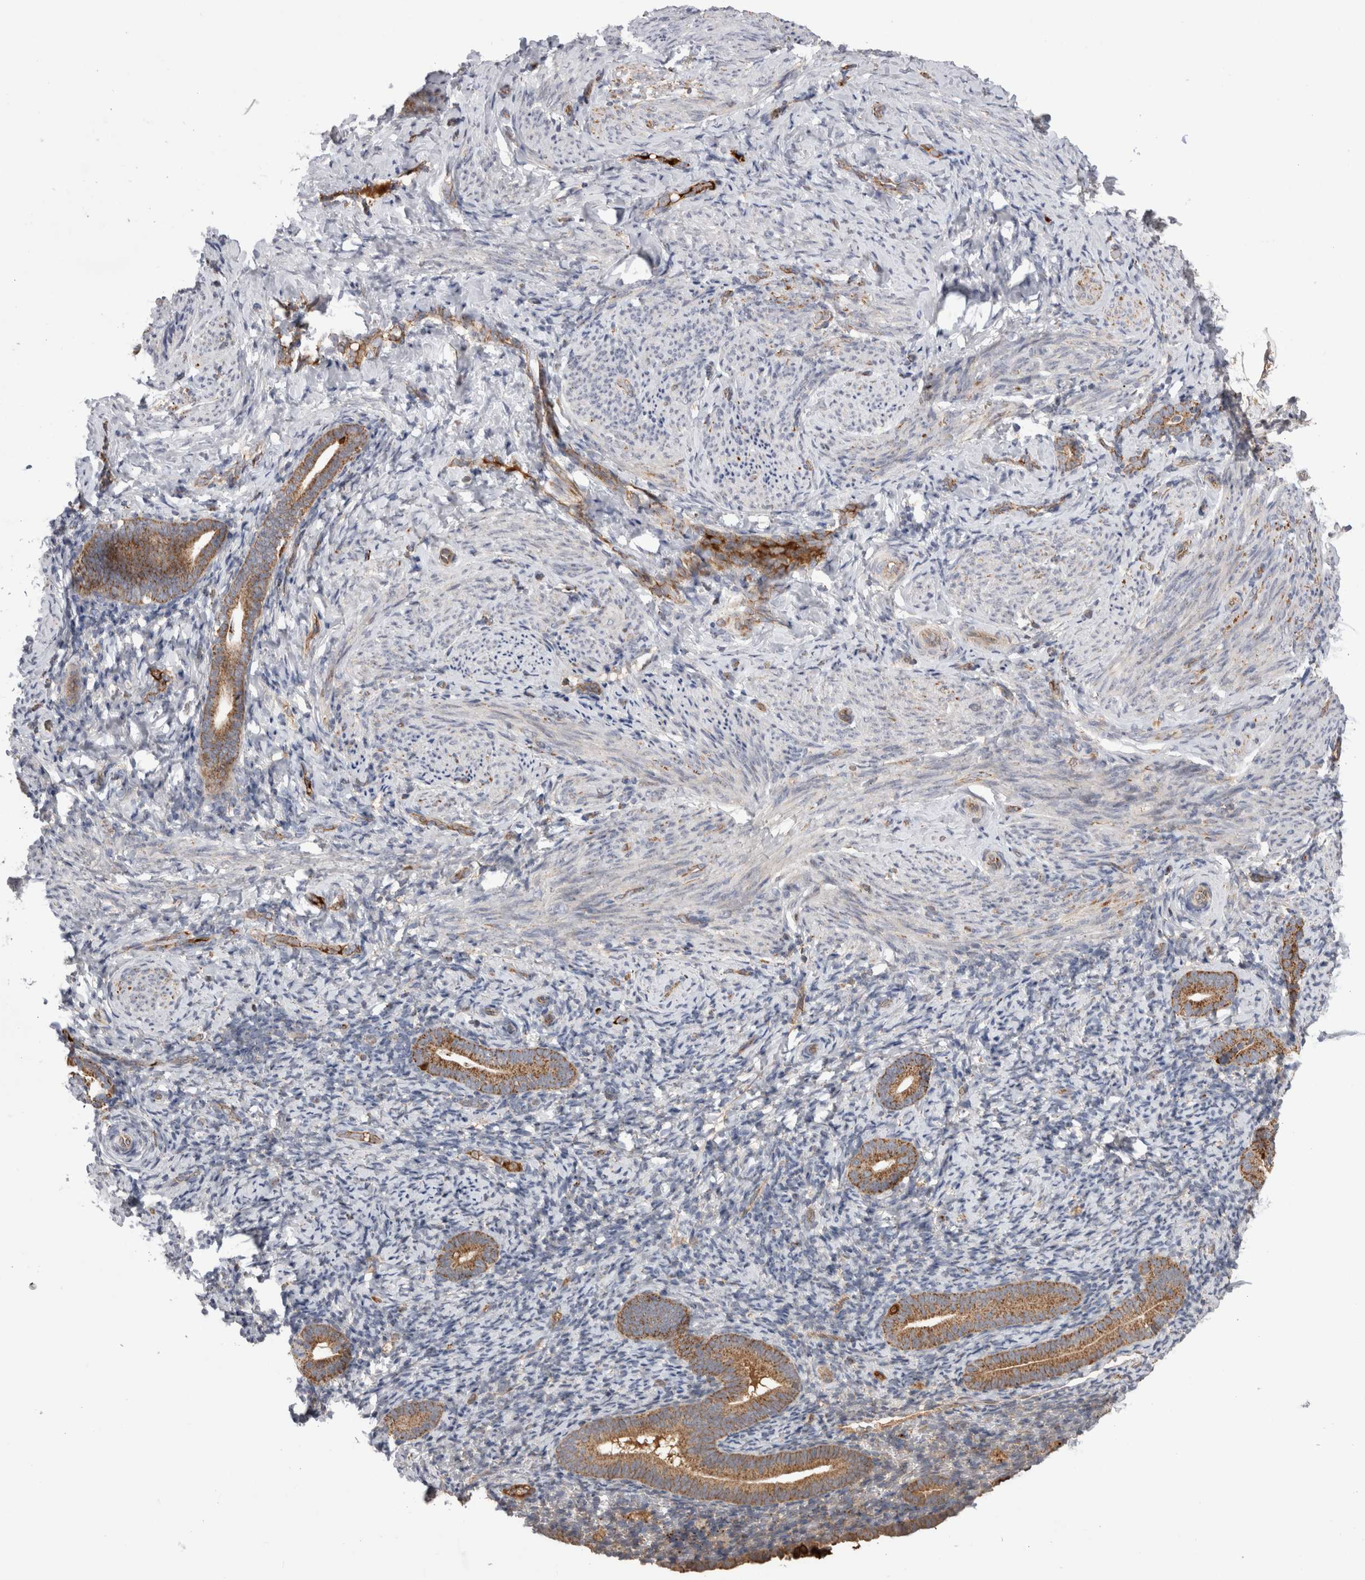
{"staining": {"intensity": "negative", "quantity": "none", "location": "none"}, "tissue": "endometrium", "cell_type": "Cells in endometrial stroma", "image_type": "normal", "snomed": [{"axis": "morphology", "description": "Normal tissue, NOS"}, {"axis": "topography", "description": "Endometrium"}], "caption": "Cells in endometrial stroma are negative for brown protein staining in benign endometrium. The staining was performed using DAB to visualize the protein expression in brown, while the nuclei were stained in blue with hematoxylin (Magnification: 20x).", "gene": "DARS2", "patient": {"sex": "female", "age": 51}}